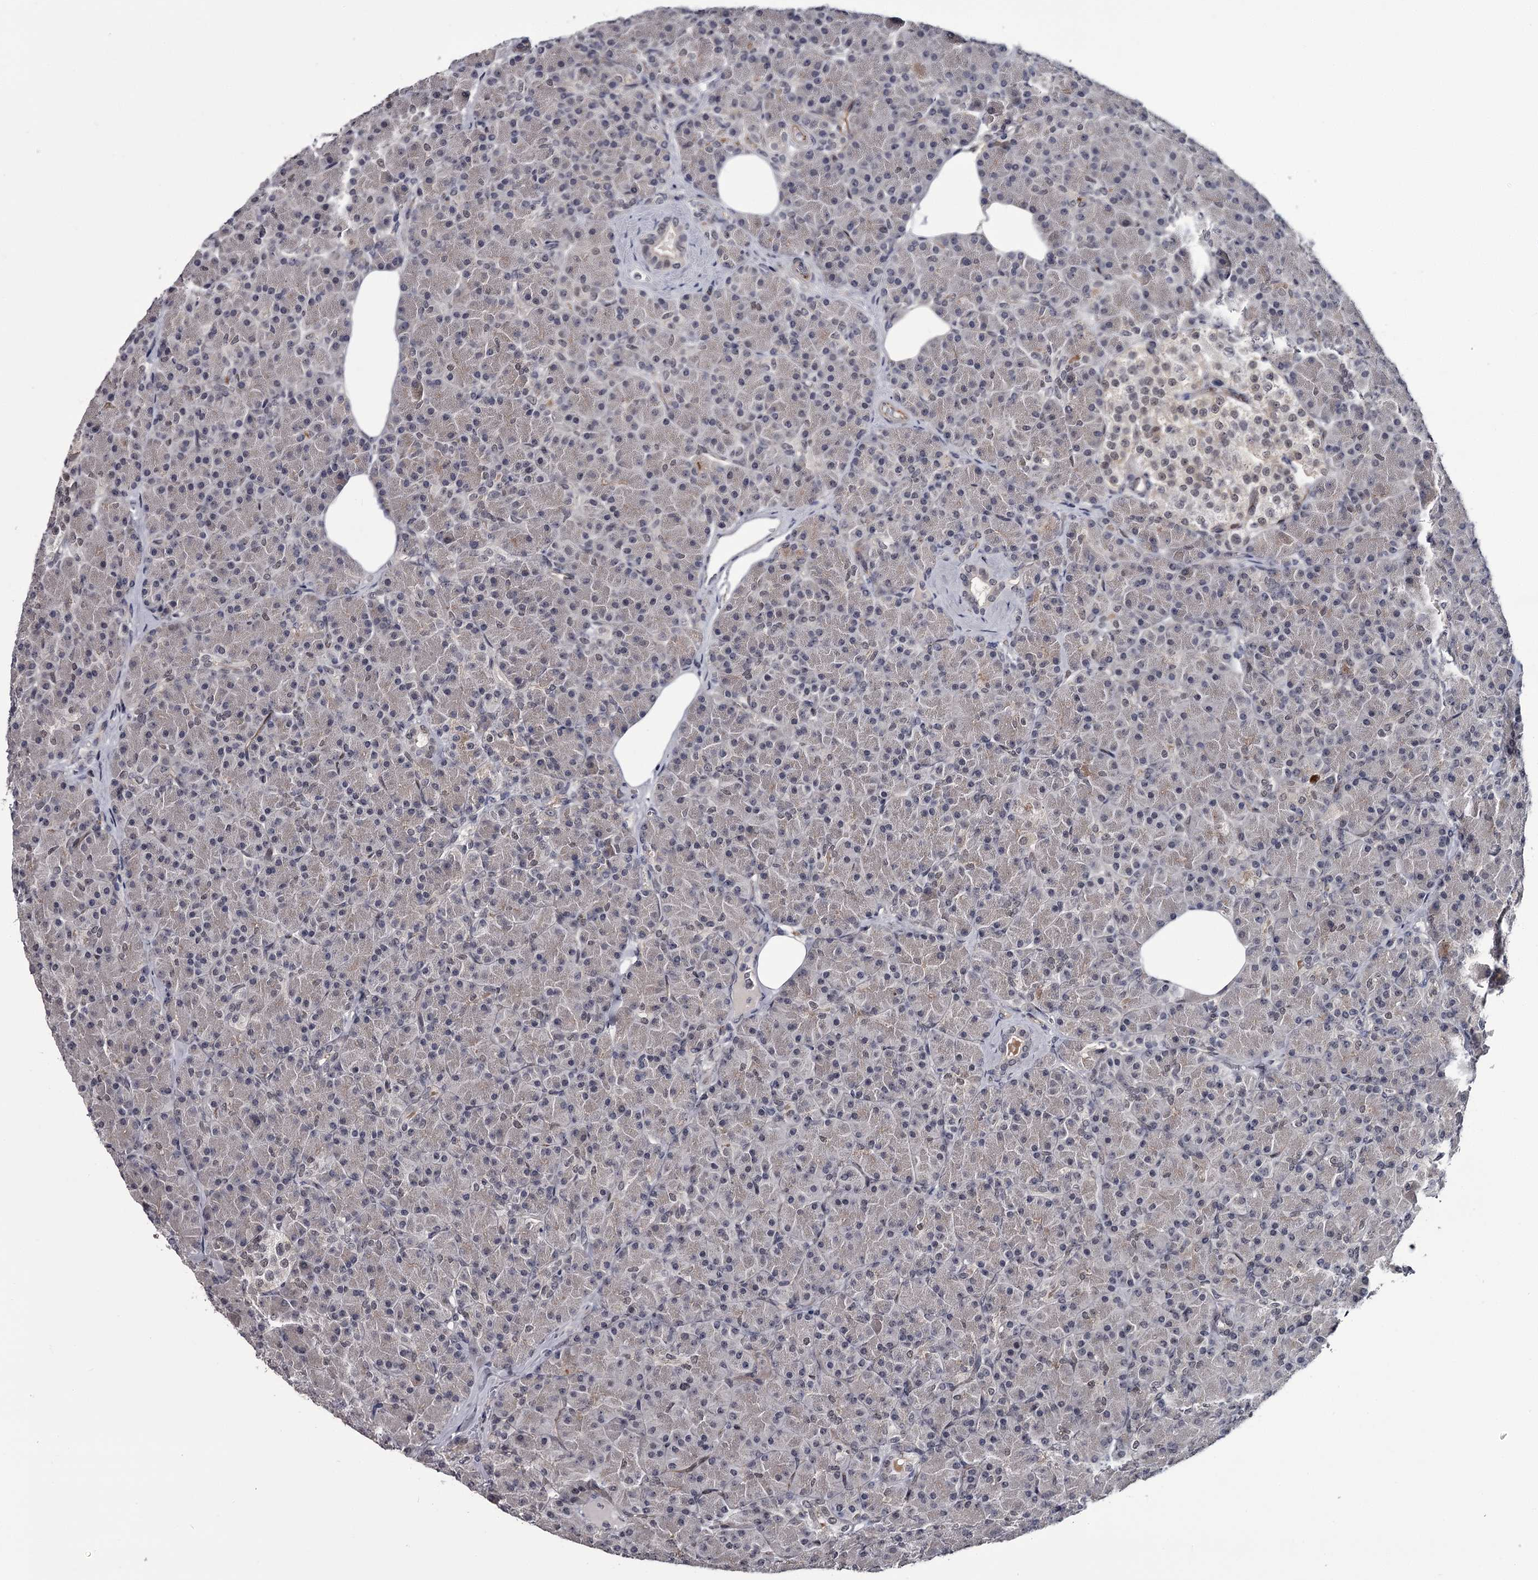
{"staining": {"intensity": "moderate", "quantity": "<25%", "location": "cytoplasmic/membranous"}, "tissue": "pancreas", "cell_type": "Exocrine glandular cells", "image_type": "normal", "snomed": [{"axis": "morphology", "description": "Normal tissue, NOS"}, {"axis": "topography", "description": "Pancreas"}], "caption": "Pancreas stained for a protein displays moderate cytoplasmic/membranous positivity in exocrine glandular cells. Nuclei are stained in blue.", "gene": "PRPF40B", "patient": {"sex": "female", "age": 43}}